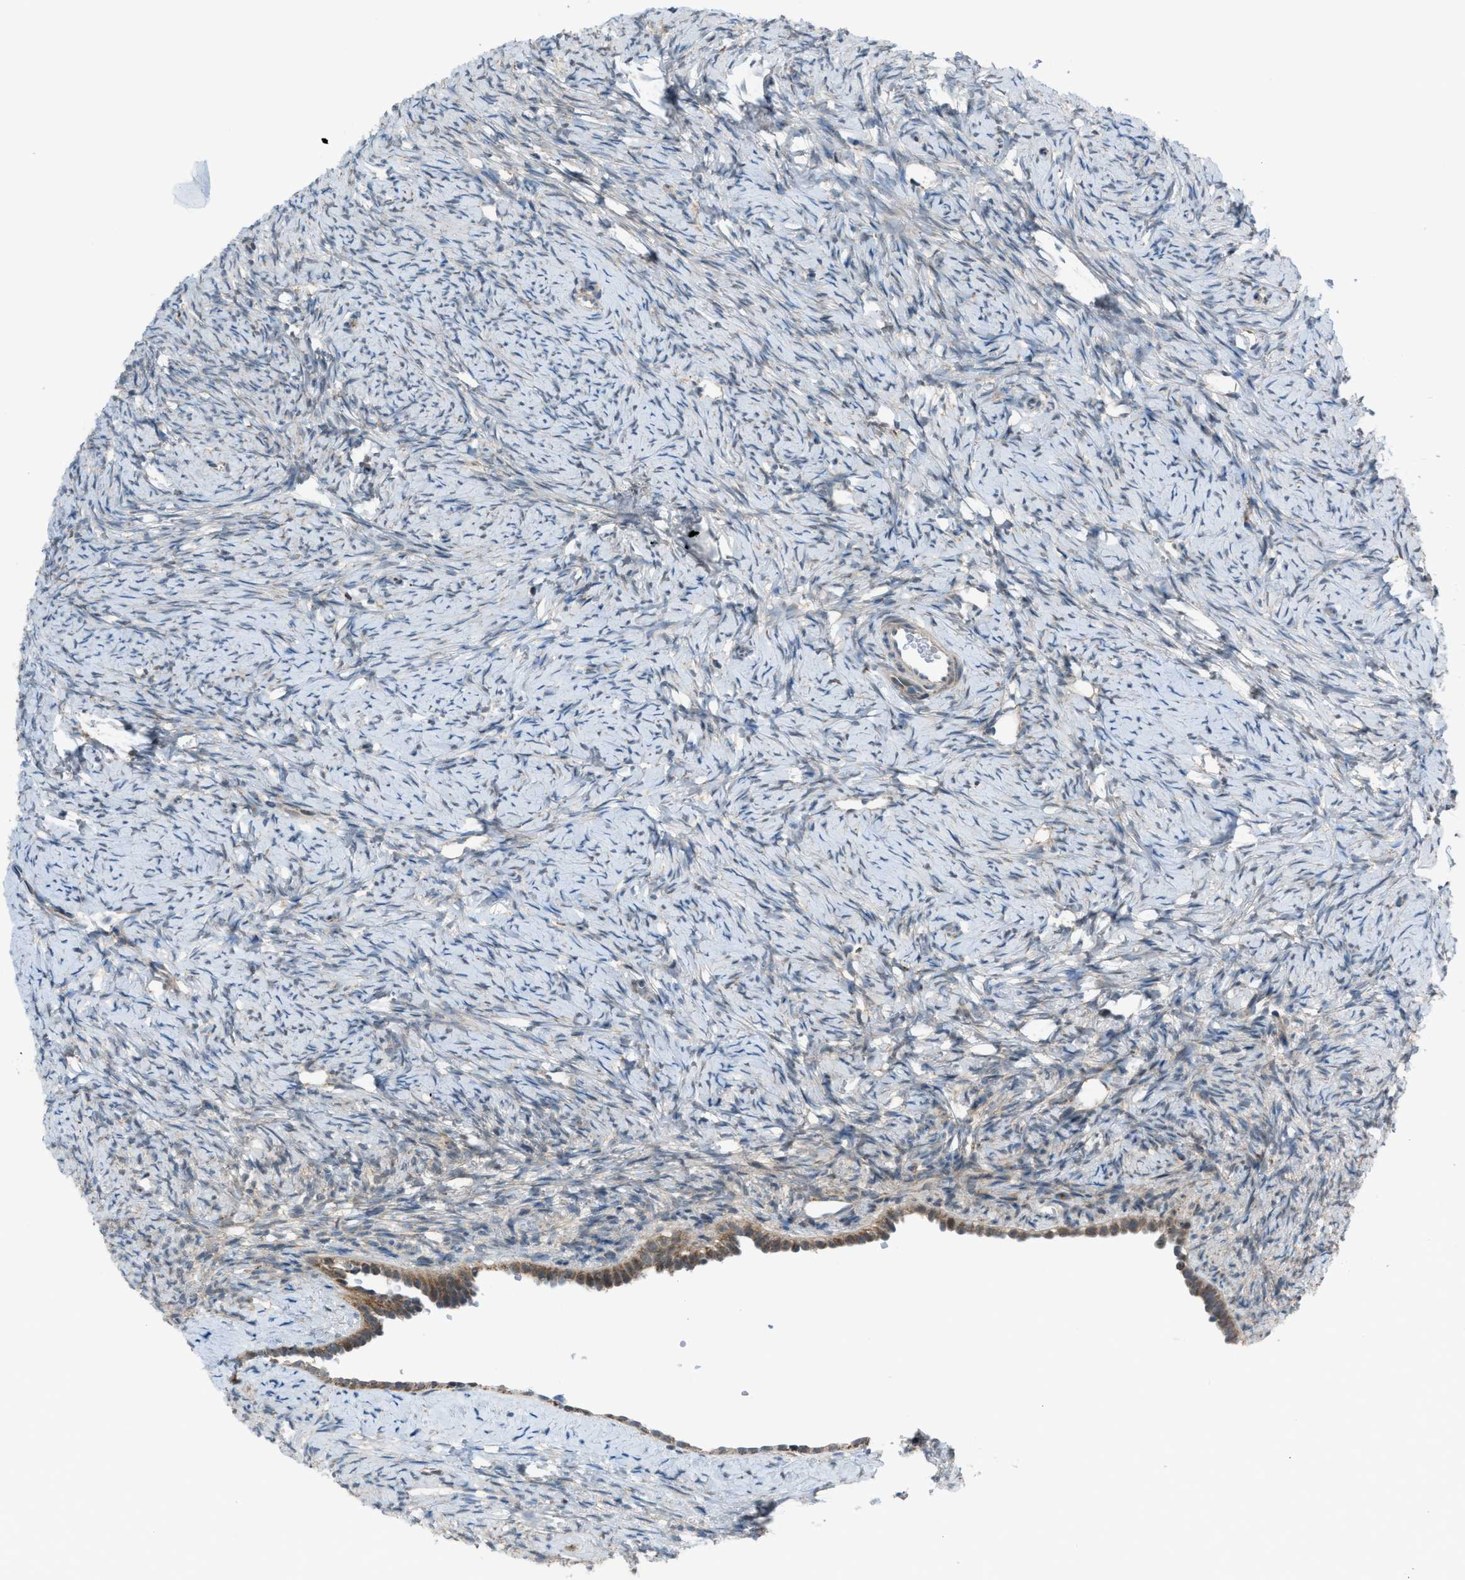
{"staining": {"intensity": "weak", "quantity": "<25%", "location": "cytoplasmic/membranous"}, "tissue": "ovary", "cell_type": "Ovarian stroma cells", "image_type": "normal", "snomed": [{"axis": "morphology", "description": "Normal tissue, NOS"}, {"axis": "topography", "description": "Ovary"}], "caption": "The histopathology image demonstrates no staining of ovarian stroma cells in normal ovary.", "gene": "SRM", "patient": {"sex": "female", "age": 33}}